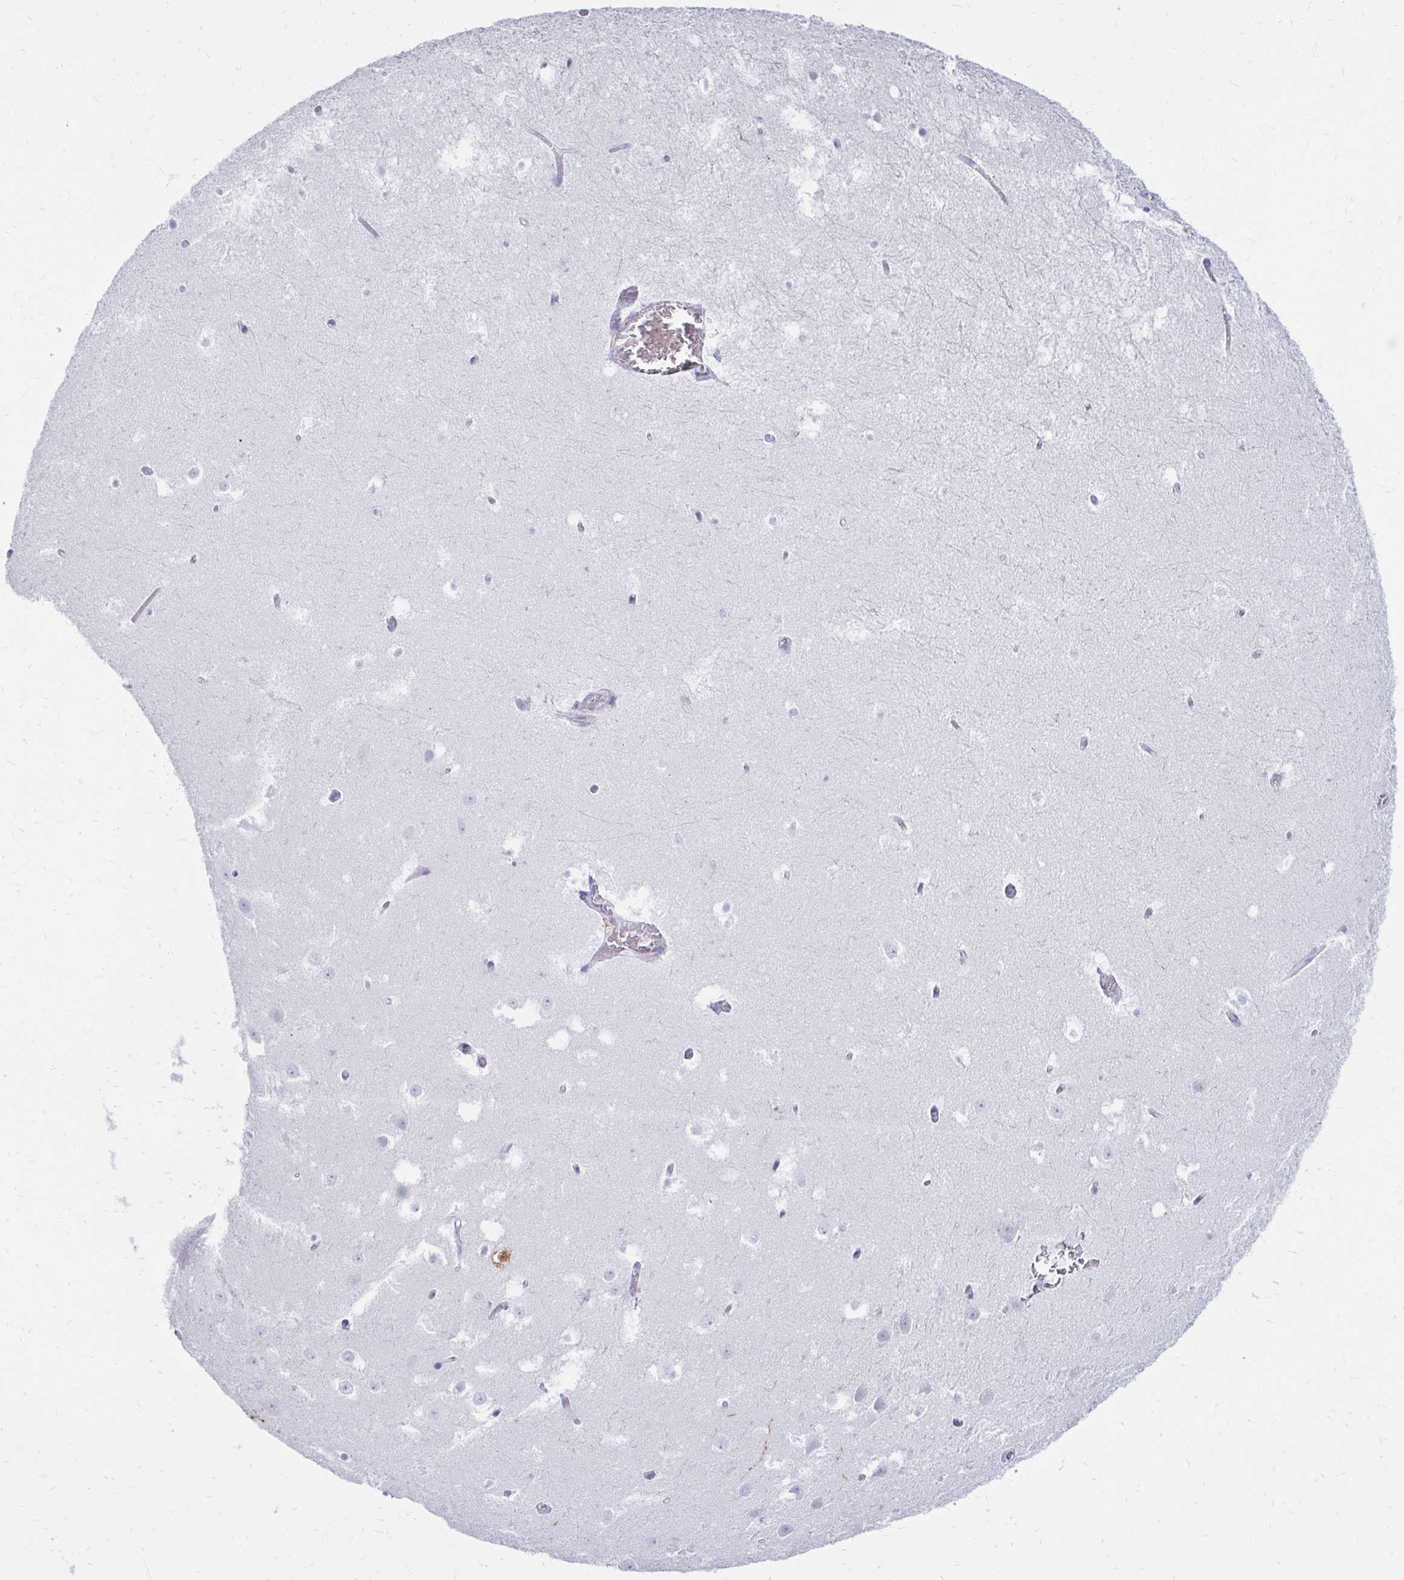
{"staining": {"intensity": "negative", "quantity": "none", "location": "none"}, "tissue": "hippocampus", "cell_type": "Glial cells", "image_type": "normal", "snomed": [{"axis": "morphology", "description": "Normal tissue, NOS"}, {"axis": "topography", "description": "Hippocampus"}], "caption": "DAB immunohistochemical staining of normal human hippocampus displays no significant expression in glial cells.", "gene": "IGSF5", "patient": {"sex": "female", "age": 52}}